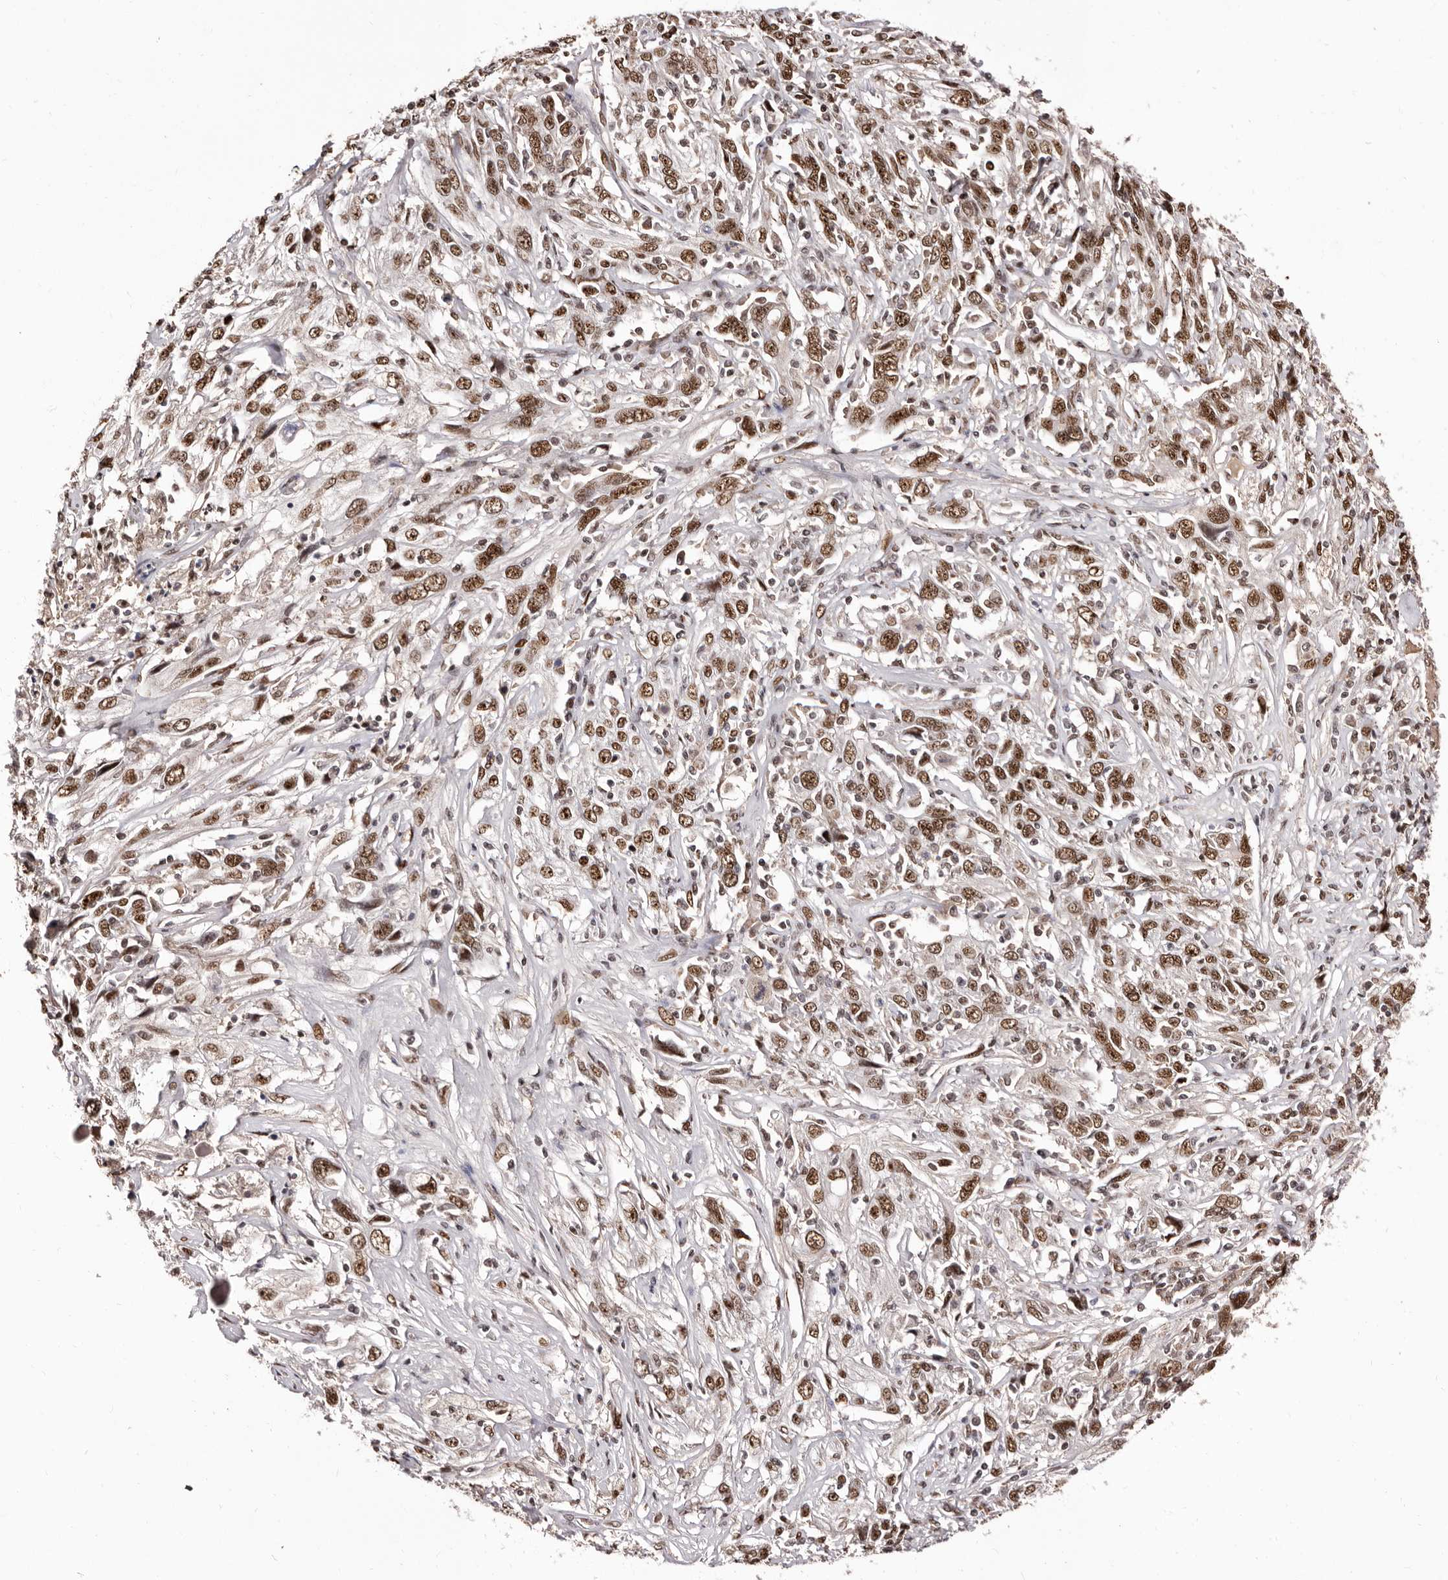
{"staining": {"intensity": "moderate", "quantity": ">75%", "location": "nuclear"}, "tissue": "cervical cancer", "cell_type": "Tumor cells", "image_type": "cancer", "snomed": [{"axis": "morphology", "description": "Squamous cell carcinoma, NOS"}, {"axis": "topography", "description": "Cervix"}], "caption": "Protein staining of cervical squamous cell carcinoma tissue exhibits moderate nuclear staining in approximately >75% of tumor cells.", "gene": "ANAPC11", "patient": {"sex": "female", "age": 46}}